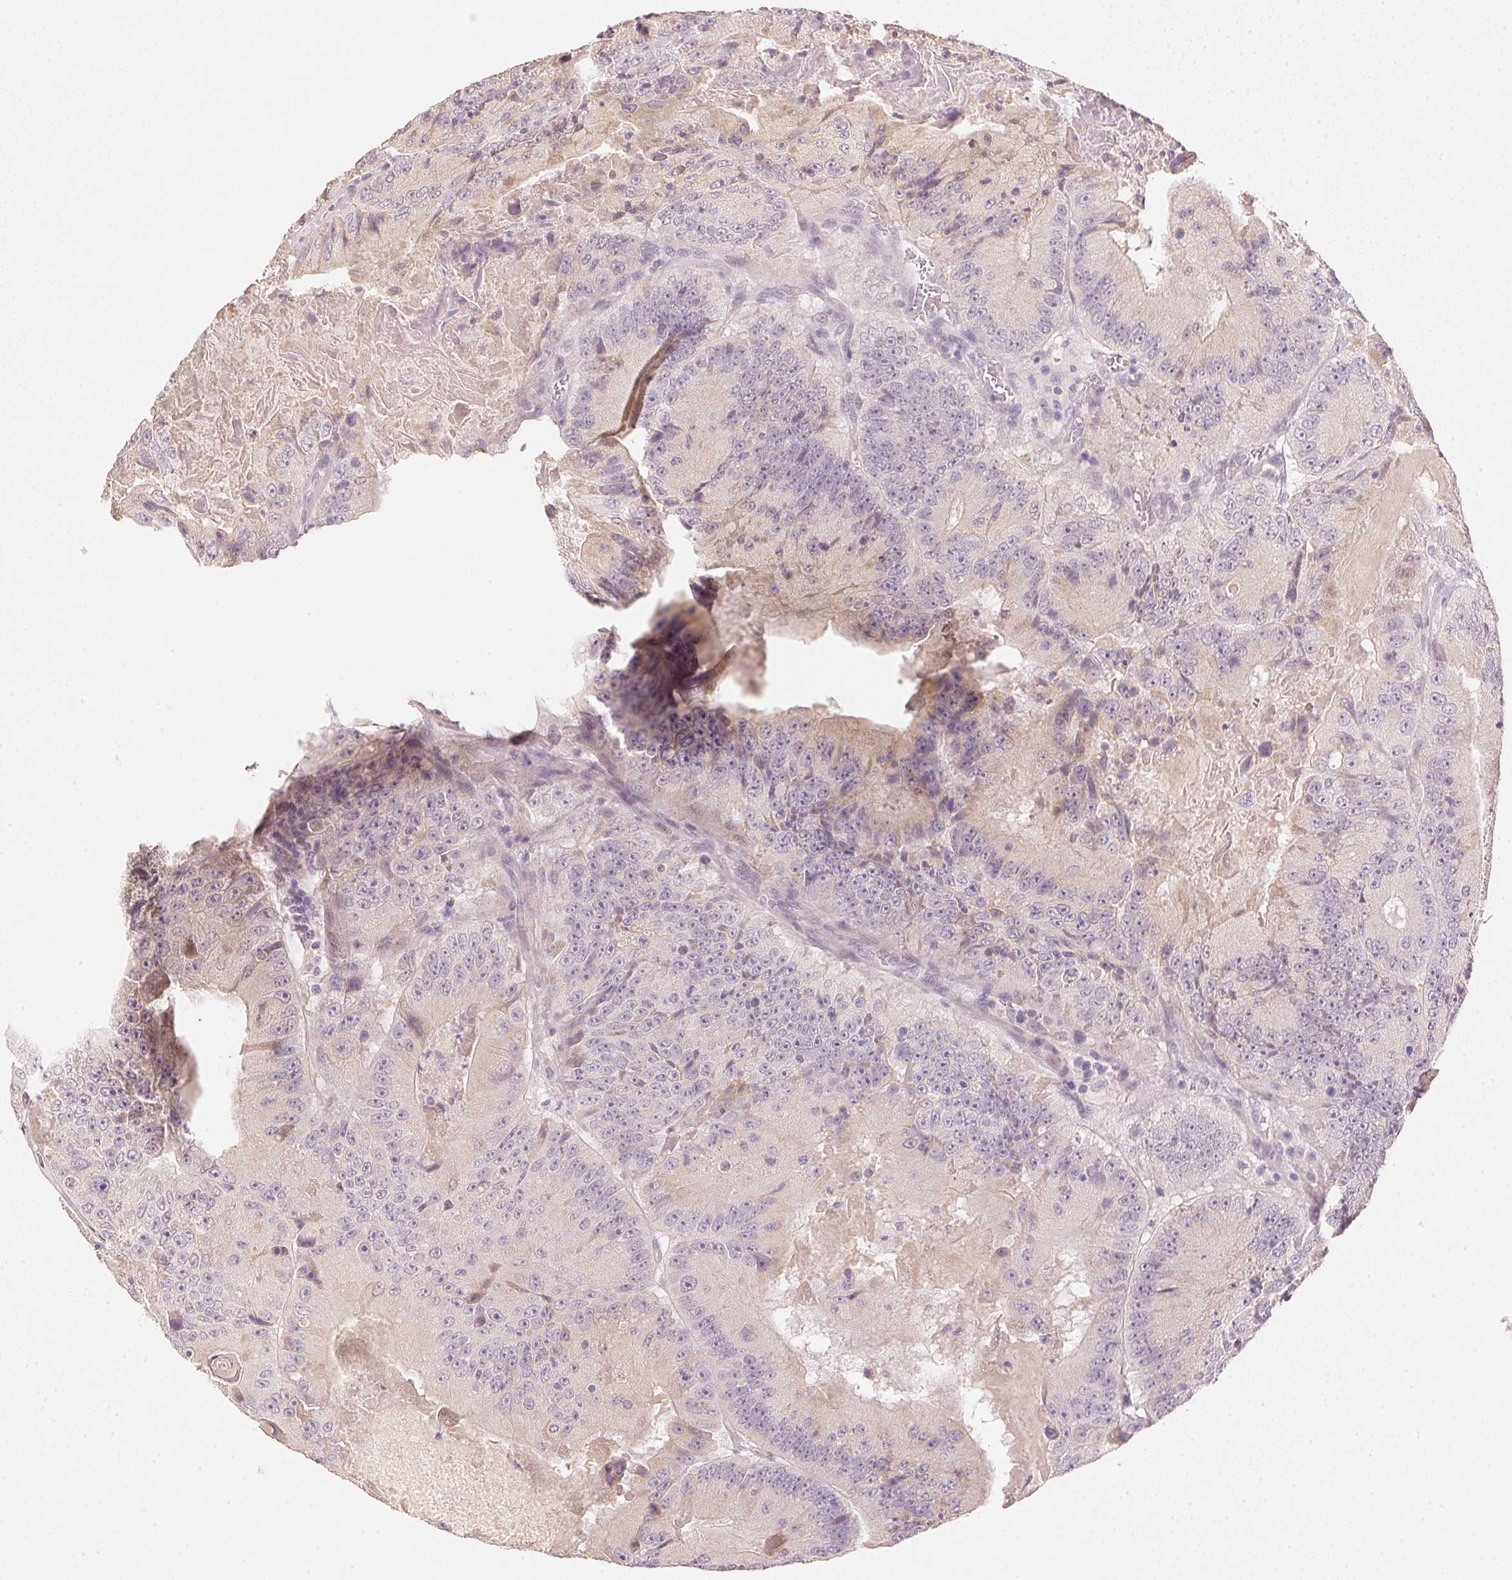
{"staining": {"intensity": "negative", "quantity": "none", "location": "none"}, "tissue": "colorectal cancer", "cell_type": "Tumor cells", "image_type": "cancer", "snomed": [{"axis": "morphology", "description": "Adenocarcinoma, NOS"}, {"axis": "topography", "description": "Colon"}], "caption": "A micrograph of colorectal cancer stained for a protein shows no brown staining in tumor cells.", "gene": "DHCR24", "patient": {"sex": "female", "age": 86}}